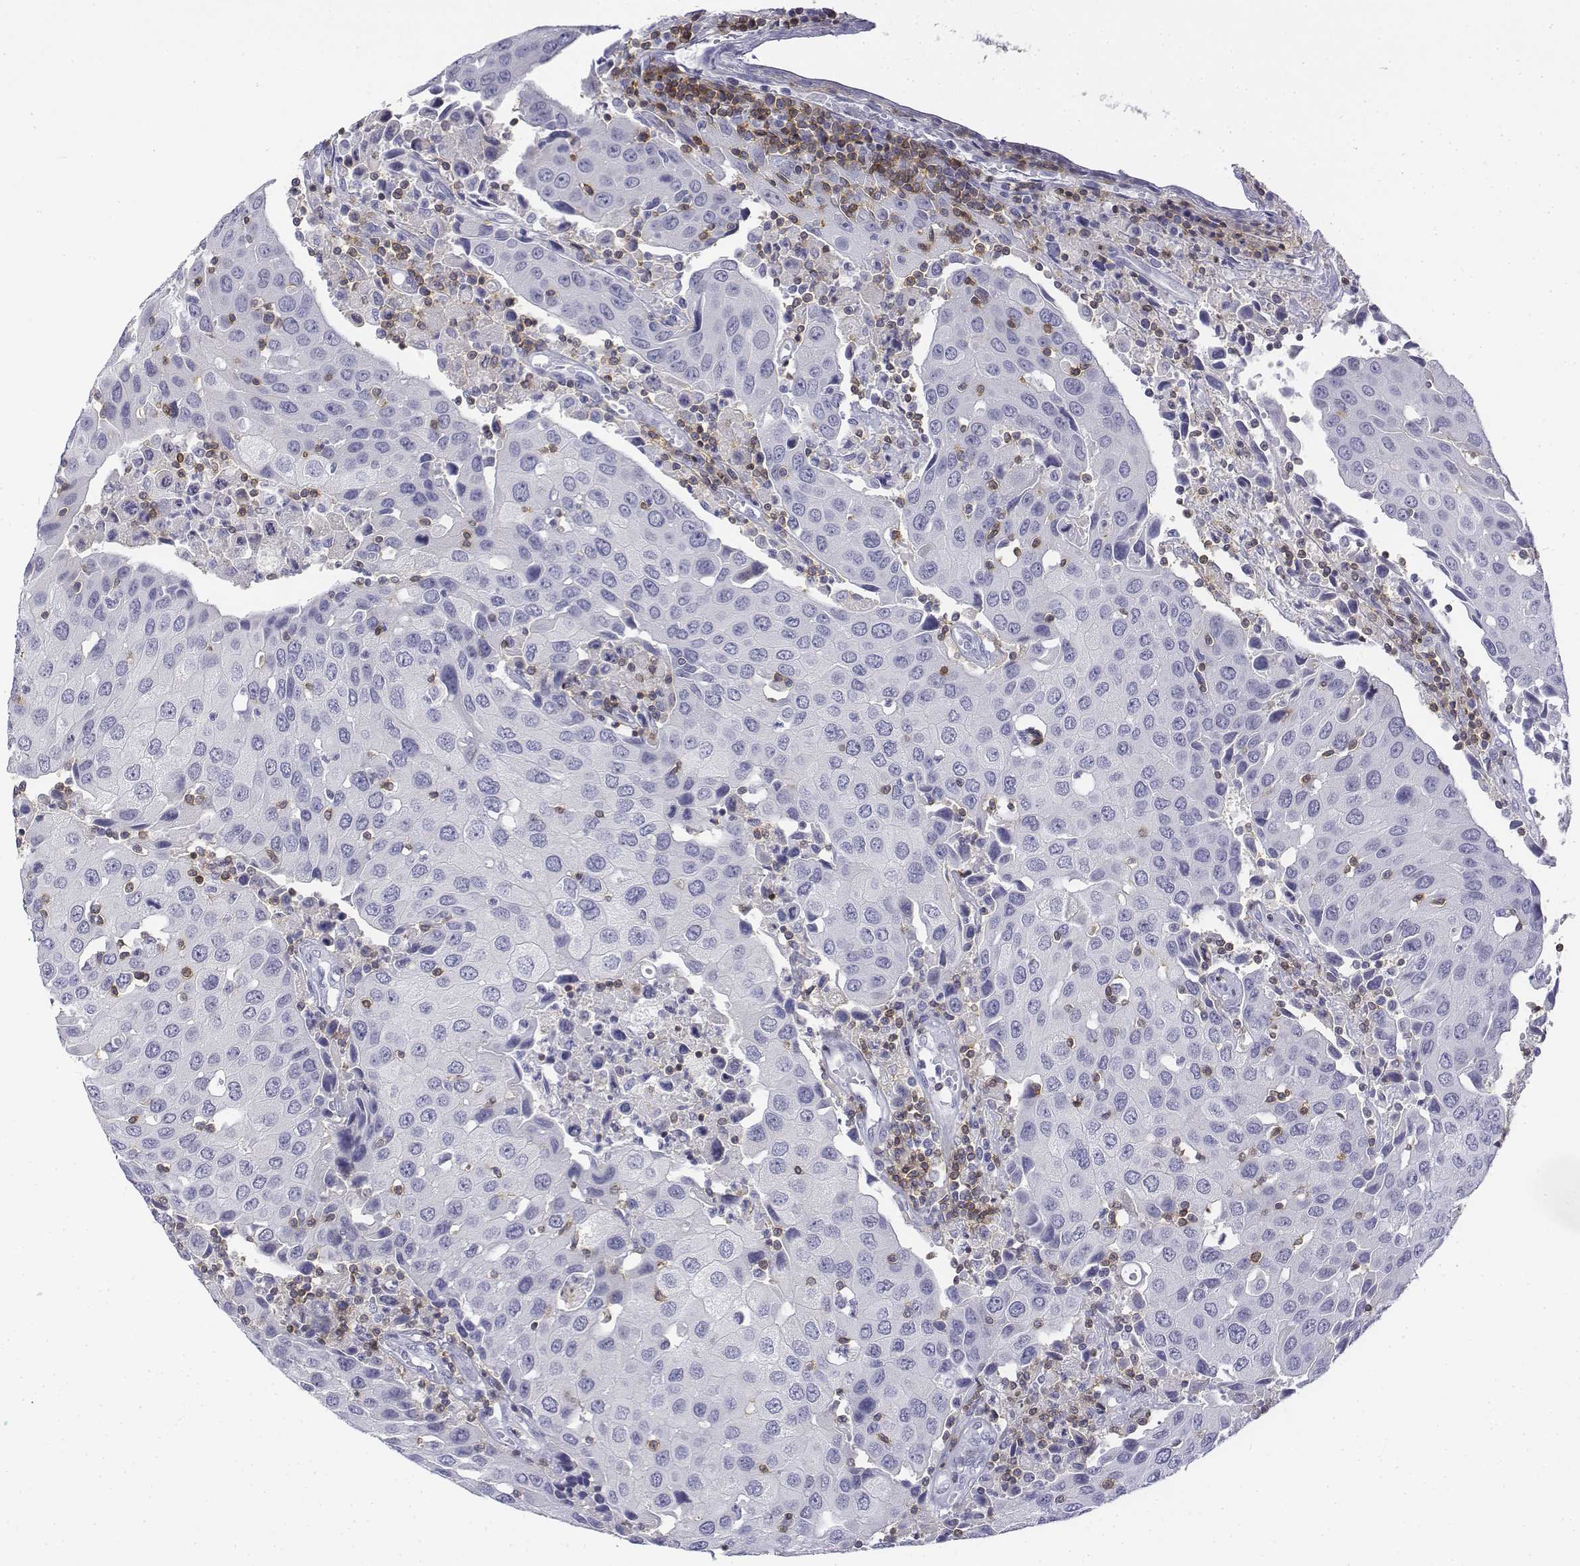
{"staining": {"intensity": "negative", "quantity": "none", "location": "none"}, "tissue": "urothelial cancer", "cell_type": "Tumor cells", "image_type": "cancer", "snomed": [{"axis": "morphology", "description": "Urothelial carcinoma, High grade"}, {"axis": "topography", "description": "Urinary bladder"}], "caption": "IHC of urothelial carcinoma (high-grade) displays no positivity in tumor cells. (DAB (3,3'-diaminobenzidine) IHC, high magnification).", "gene": "CD3E", "patient": {"sex": "female", "age": 85}}